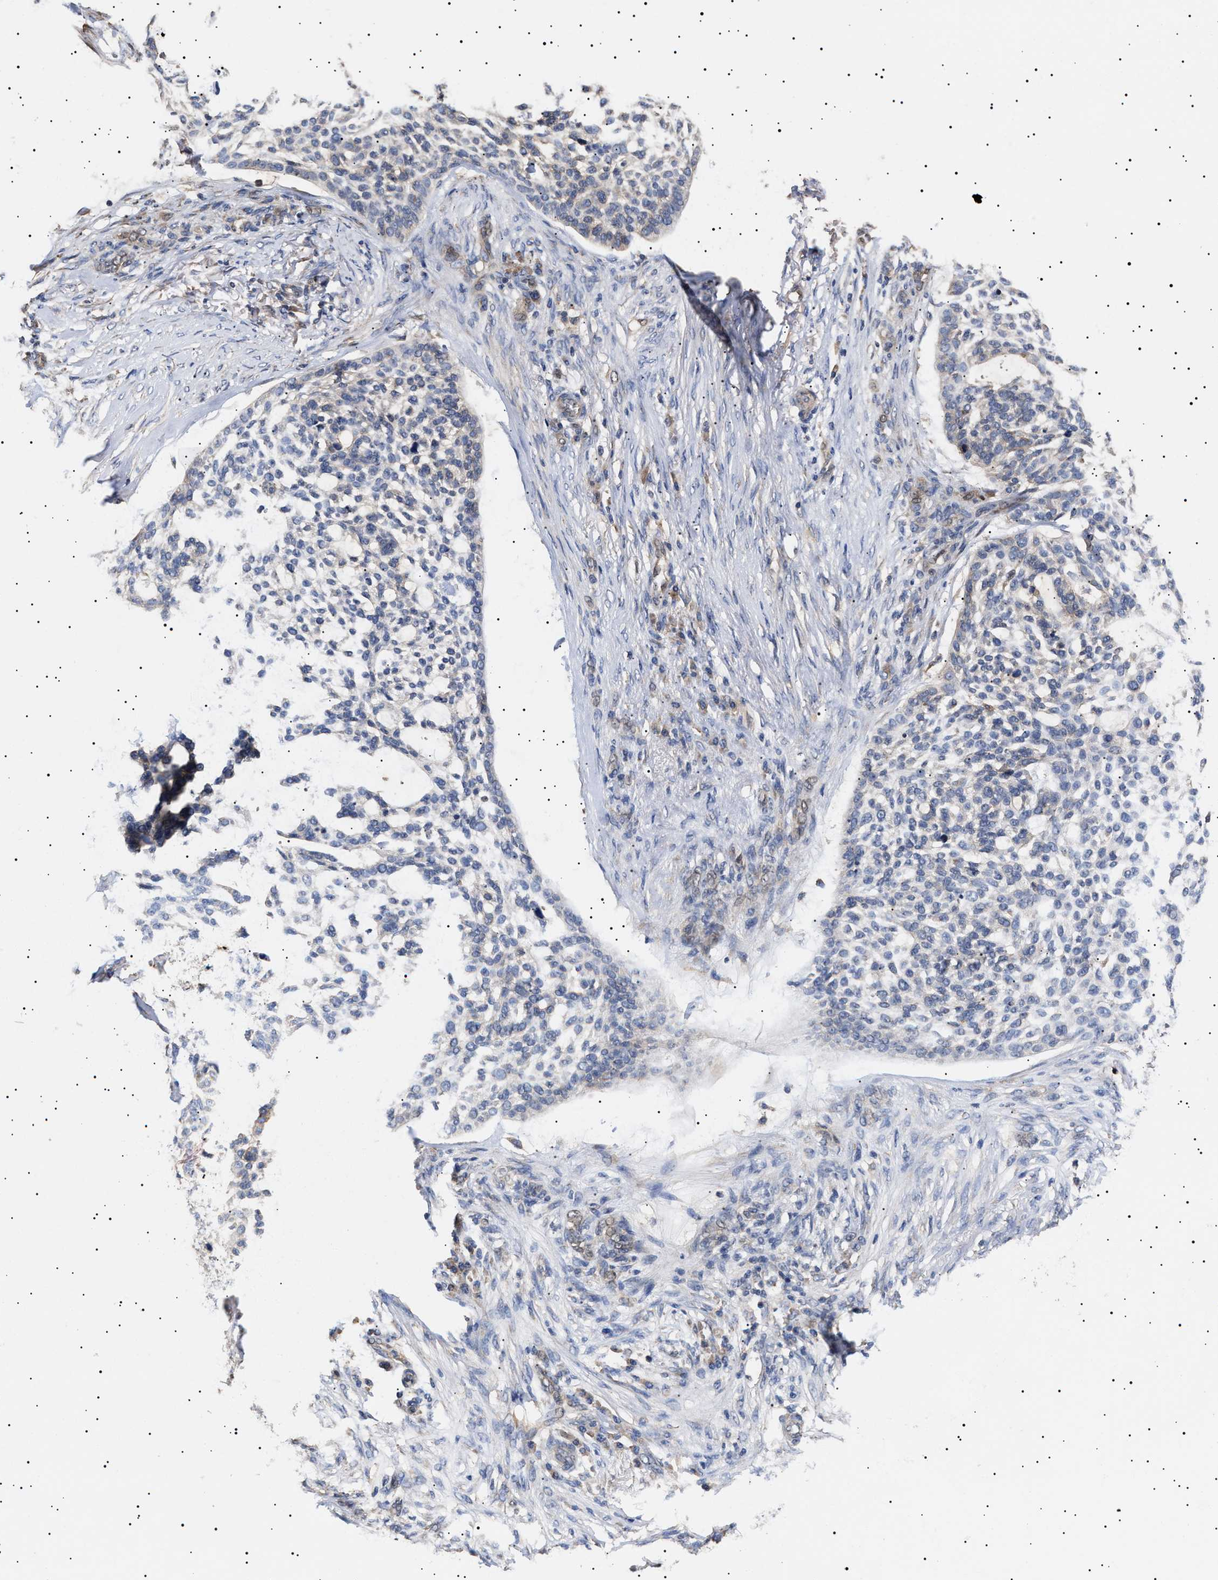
{"staining": {"intensity": "negative", "quantity": "none", "location": "none"}, "tissue": "skin cancer", "cell_type": "Tumor cells", "image_type": "cancer", "snomed": [{"axis": "morphology", "description": "Basal cell carcinoma"}, {"axis": "topography", "description": "Skin"}], "caption": "This histopathology image is of skin cancer stained with IHC to label a protein in brown with the nuclei are counter-stained blue. There is no staining in tumor cells.", "gene": "KRBA1", "patient": {"sex": "female", "age": 64}}